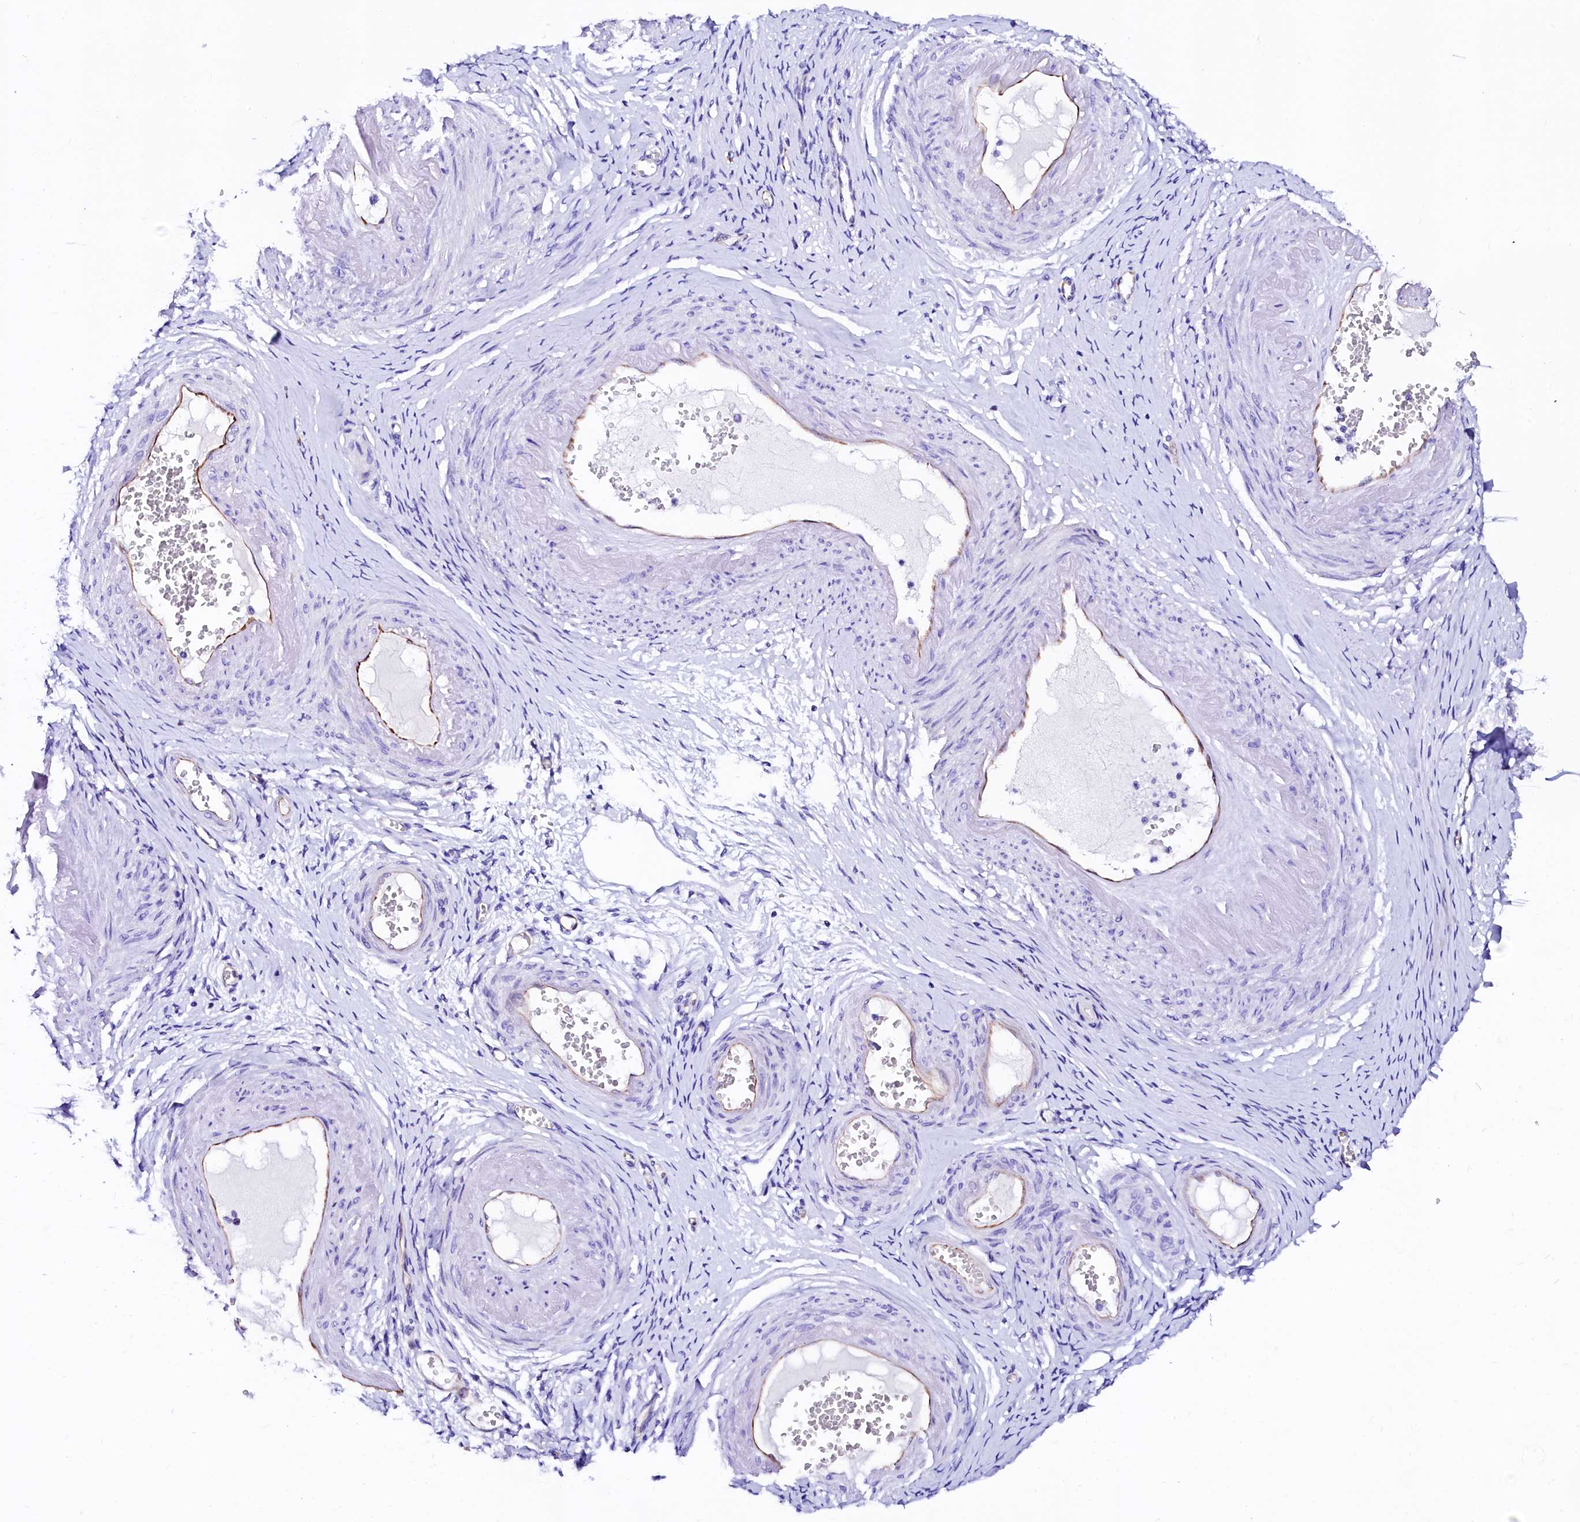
{"staining": {"intensity": "negative", "quantity": "none", "location": "none"}, "tissue": "adipose tissue", "cell_type": "Adipocytes", "image_type": "normal", "snomed": [{"axis": "morphology", "description": "Normal tissue, NOS"}, {"axis": "topography", "description": "Vascular tissue"}, {"axis": "topography", "description": "Fallopian tube"}, {"axis": "topography", "description": "Ovary"}], "caption": "Immunohistochemistry of unremarkable adipose tissue exhibits no expression in adipocytes. (DAB (3,3'-diaminobenzidine) immunohistochemistry (IHC) visualized using brightfield microscopy, high magnification).", "gene": "SFR1", "patient": {"sex": "female", "age": 67}}